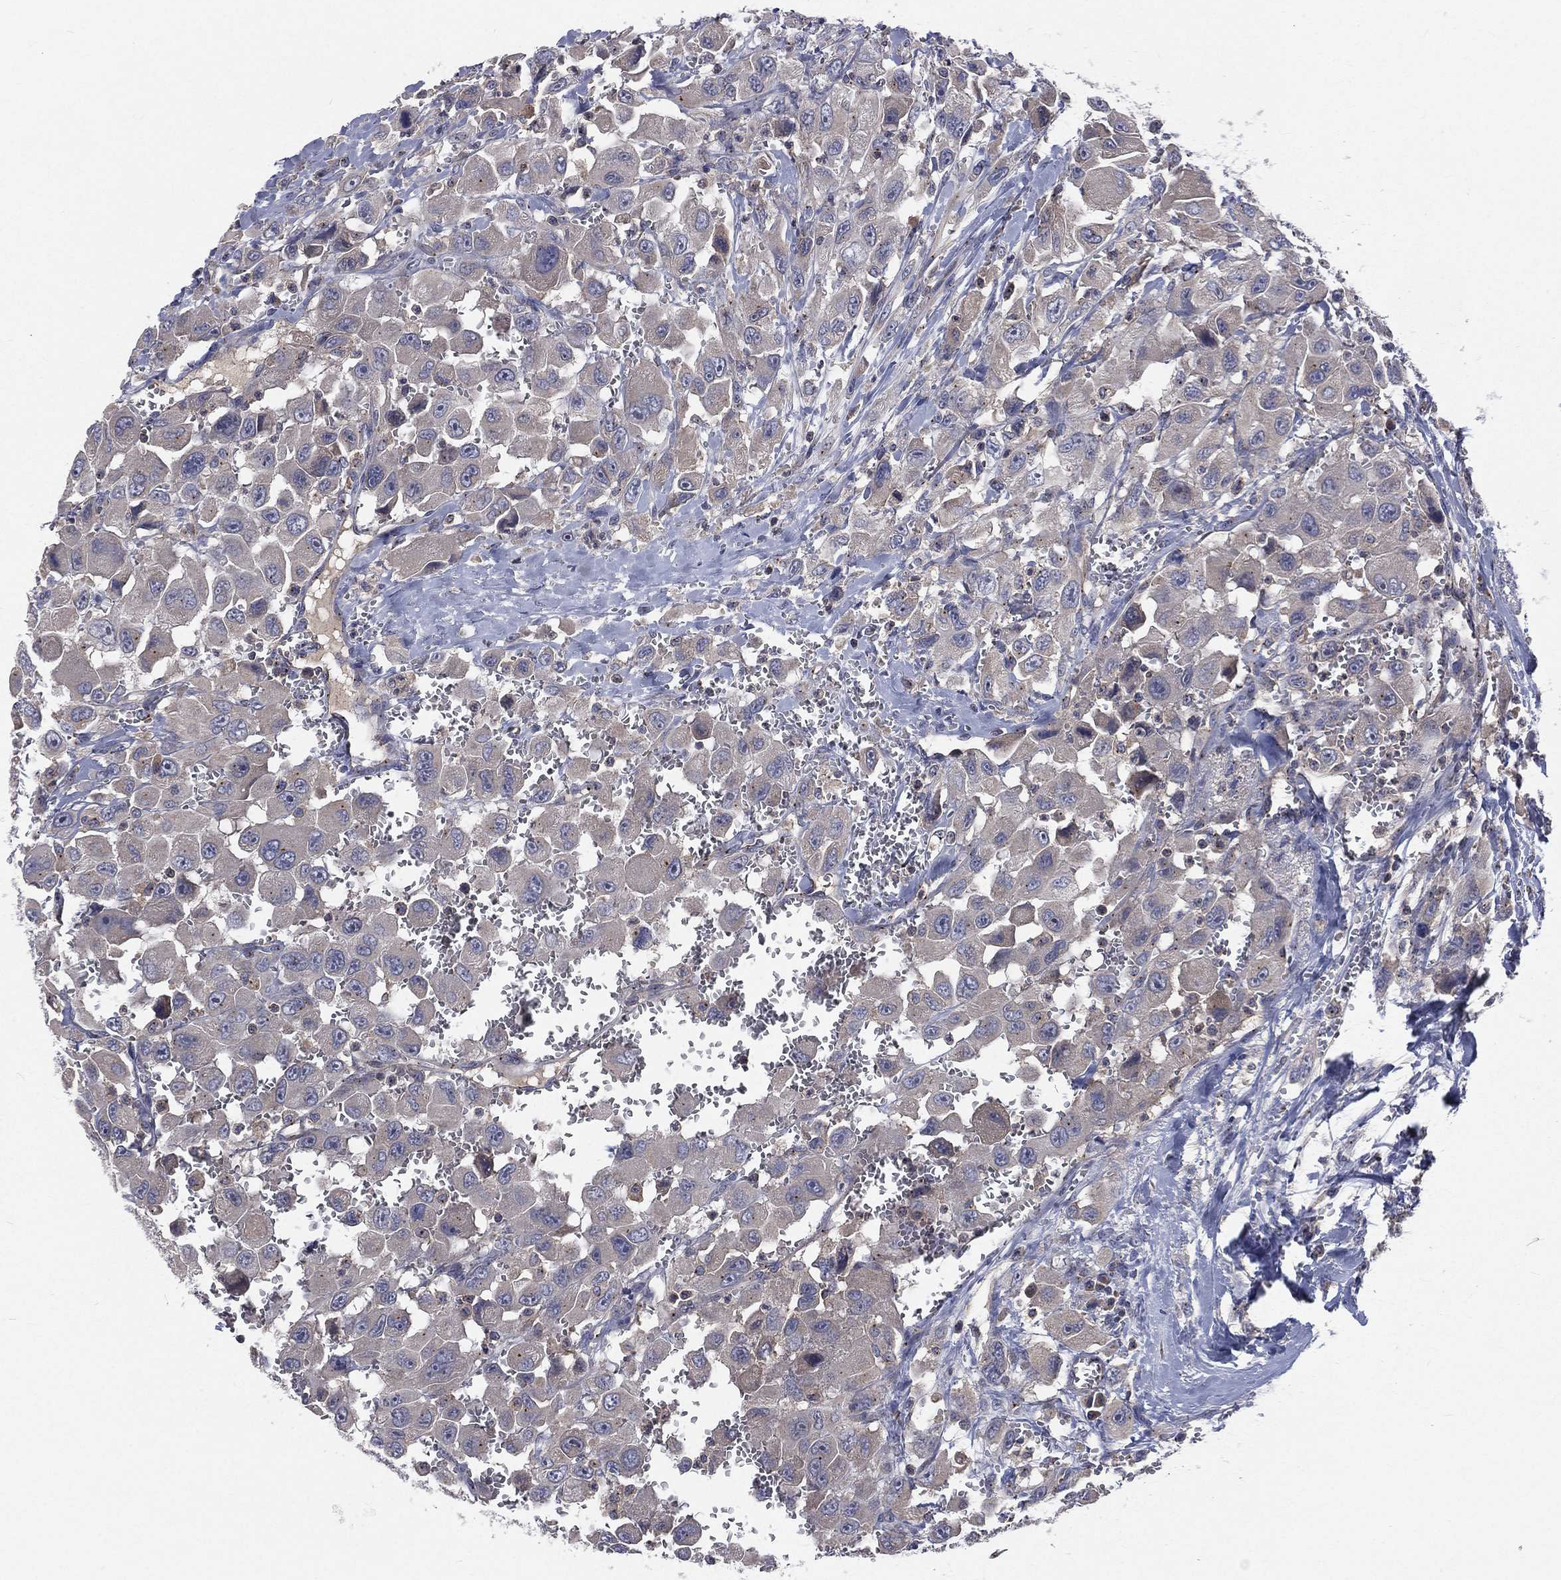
{"staining": {"intensity": "negative", "quantity": "none", "location": "none"}, "tissue": "head and neck cancer", "cell_type": "Tumor cells", "image_type": "cancer", "snomed": [{"axis": "morphology", "description": "Squamous cell carcinoma, NOS"}, {"axis": "morphology", "description": "Squamous cell carcinoma, metastatic, NOS"}, {"axis": "topography", "description": "Oral tissue"}, {"axis": "topography", "description": "Head-Neck"}], "caption": "The micrograph shows no significant expression in tumor cells of head and neck cancer (metastatic squamous cell carcinoma). (Brightfield microscopy of DAB immunohistochemistry at high magnification).", "gene": "CROCC", "patient": {"sex": "female", "age": 85}}